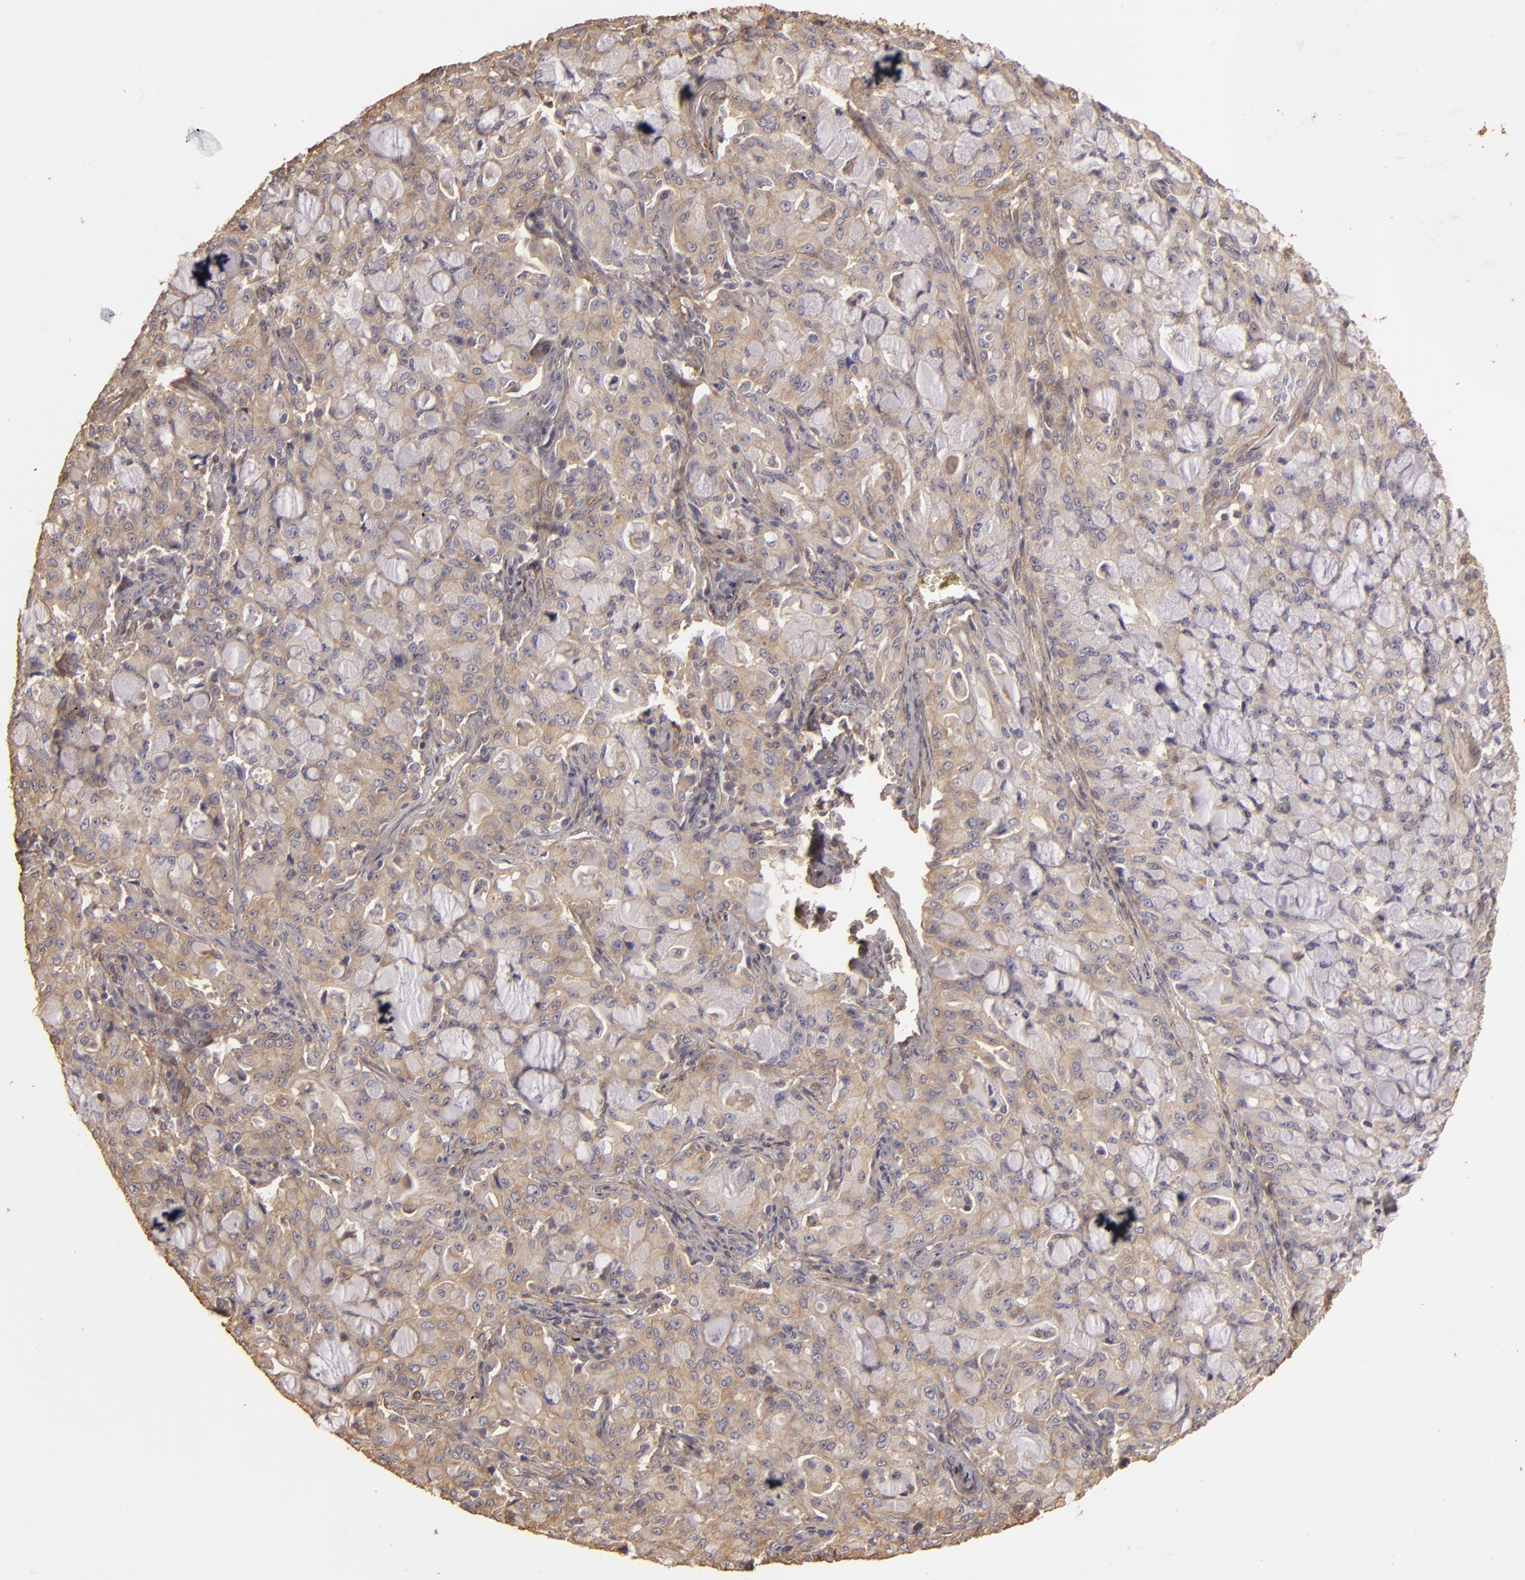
{"staining": {"intensity": "weak", "quantity": ">75%", "location": "cytoplasmic/membranous"}, "tissue": "lung cancer", "cell_type": "Tumor cells", "image_type": "cancer", "snomed": [{"axis": "morphology", "description": "Adenocarcinoma, NOS"}, {"axis": "topography", "description": "Lung"}], "caption": "DAB (3,3'-diaminobenzidine) immunohistochemical staining of lung cancer (adenocarcinoma) reveals weak cytoplasmic/membranous protein staining in approximately >75% of tumor cells.", "gene": "HSPB6", "patient": {"sex": "female", "age": 44}}